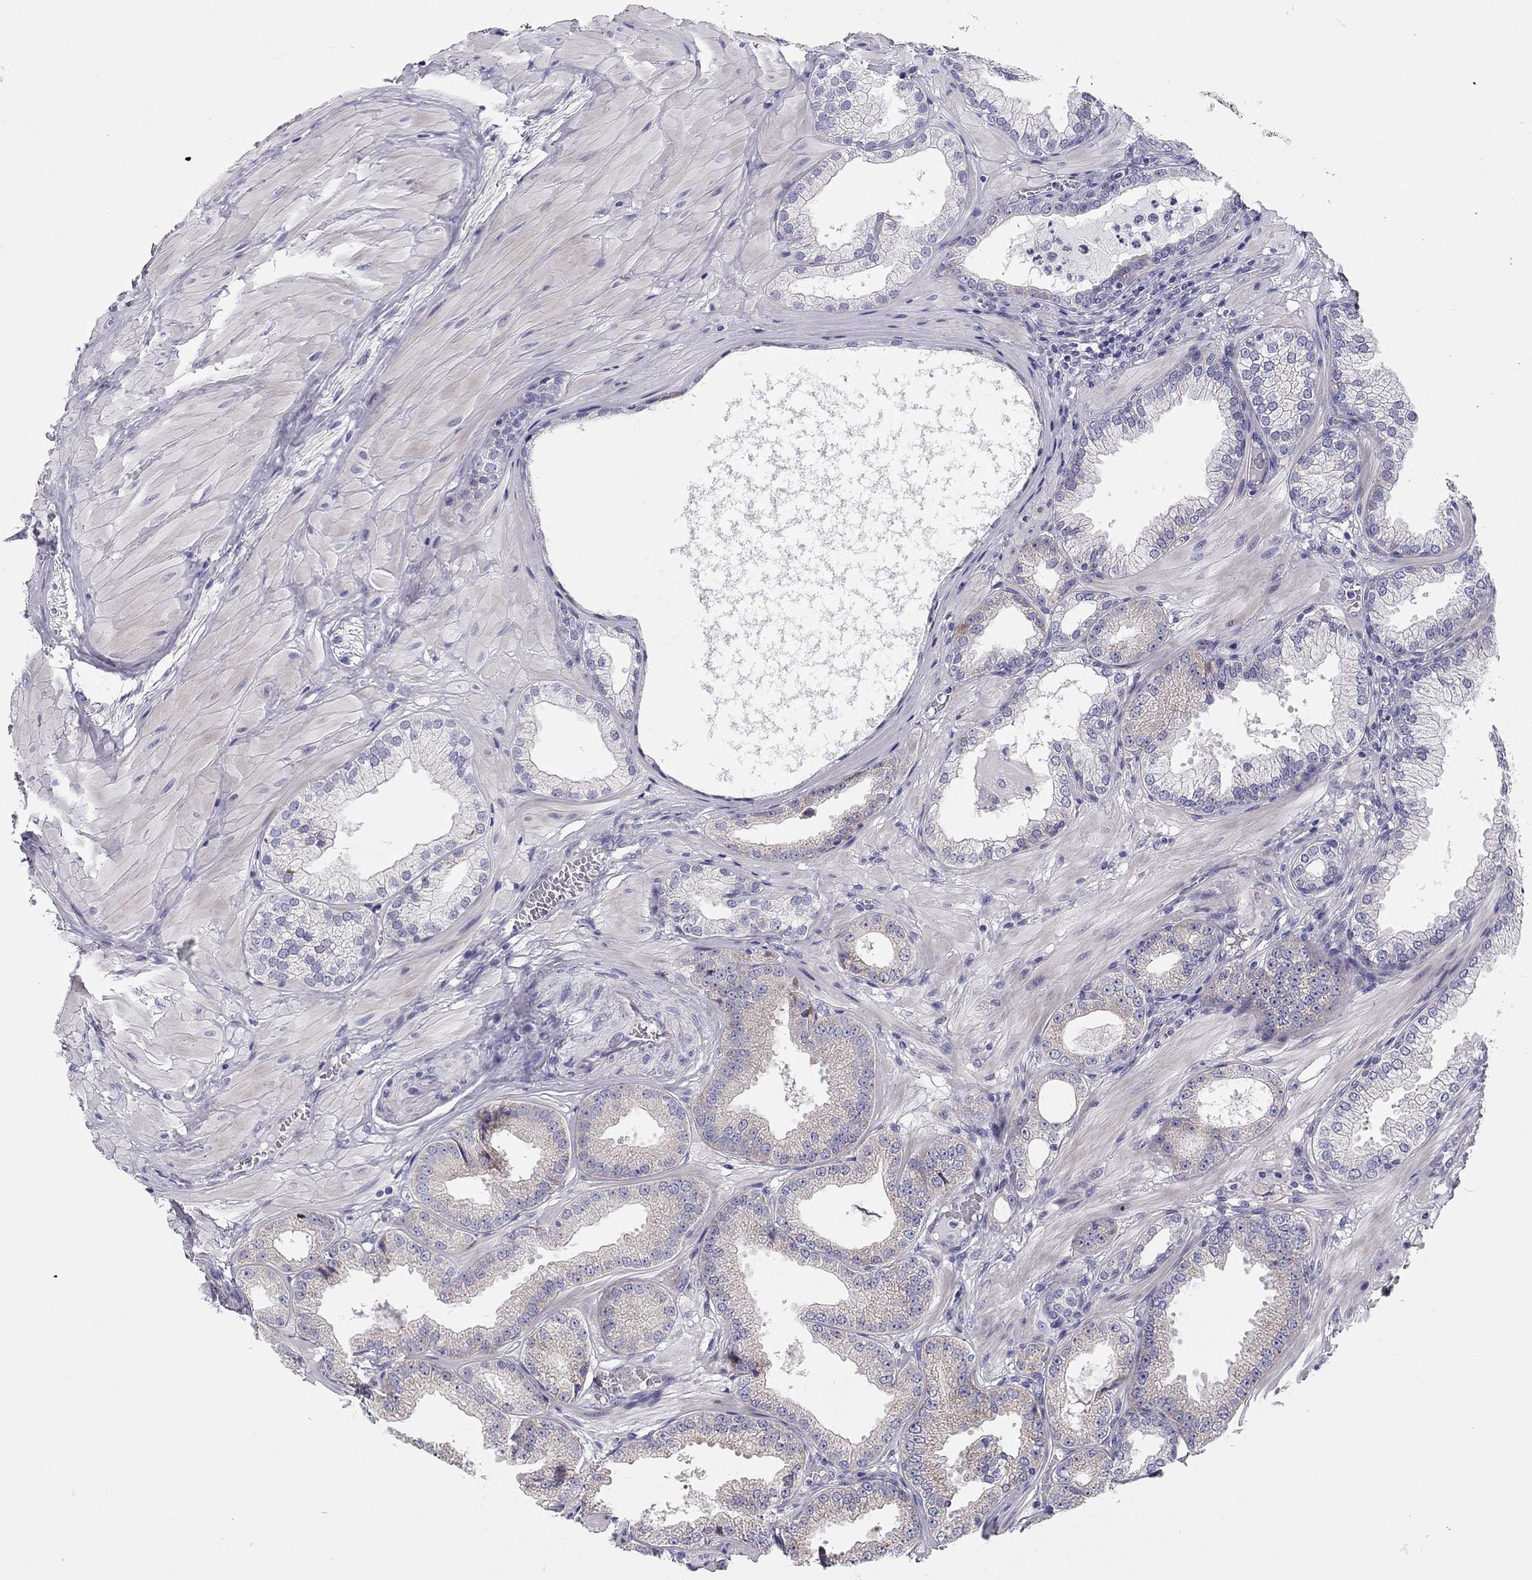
{"staining": {"intensity": "negative", "quantity": "none", "location": "none"}, "tissue": "prostate cancer", "cell_type": "Tumor cells", "image_type": "cancer", "snomed": [{"axis": "morphology", "description": "Adenocarcinoma, Low grade"}, {"axis": "topography", "description": "Prostate"}], "caption": "Immunohistochemistry (IHC) micrograph of neoplastic tissue: human adenocarcinoma (low-grade) (prostate) stained with DAB (3,3'-diaminobenzidine) reveals no significant protein expression in tumor cells.", "gene": "SCARB1", "patient": {"sex": "male", "age": 55}}